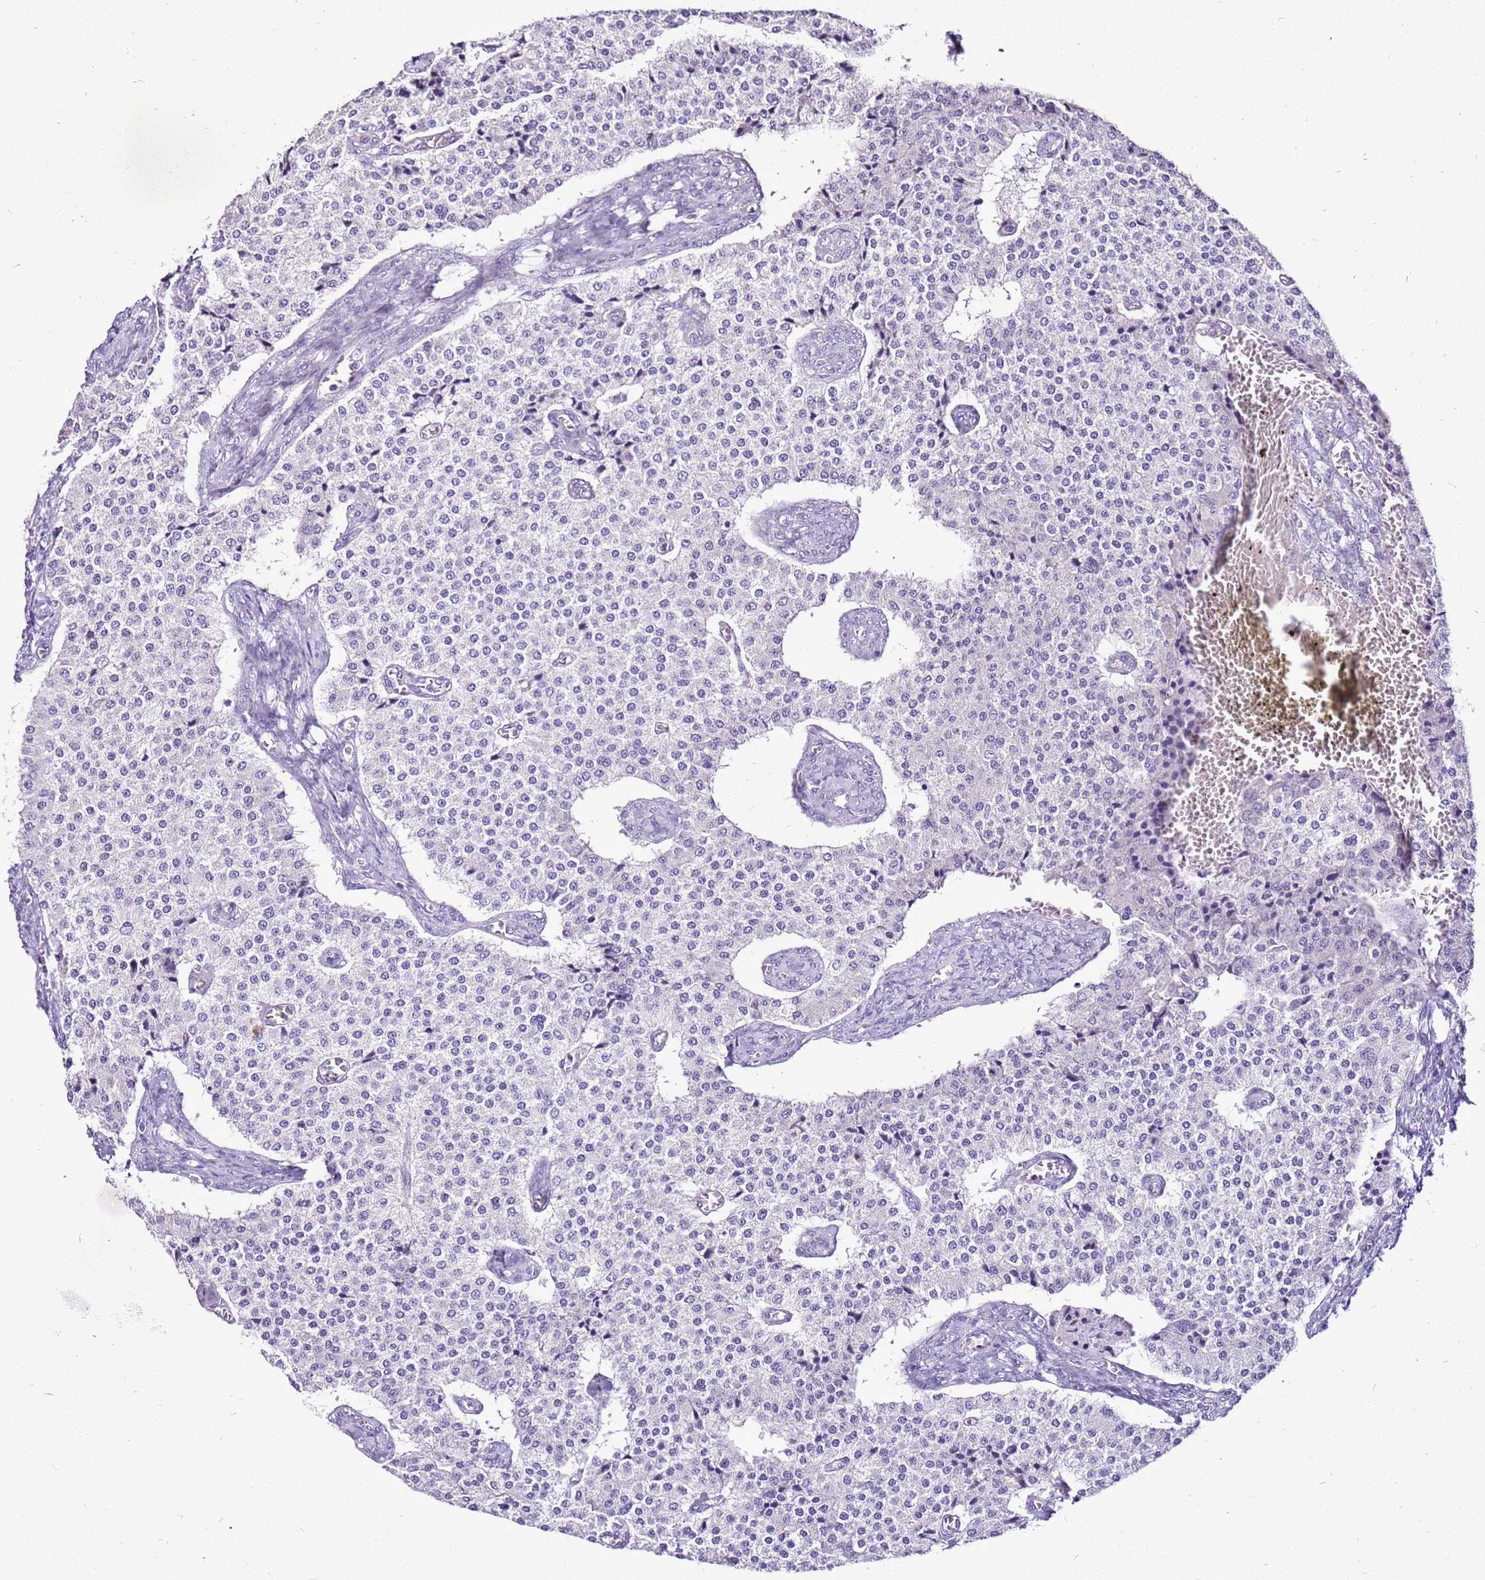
{"staining": {"intensity": "negative", "quantity": "none", "location": "none"}, "tissue": "carcinoid", "cell_type": "Tumor cells", "image_type": "cancer", "snomed": [{"axis": "morphology", "description": "Carcinoid, malignant, NOS"}, {"axis": "topography", "description": "Colon"}], "caption": "Immunohistochemistry (IHC) of carcinoid shows no positivity in tumor cells. The staining was performed using DAB (3,3'-diaminobenzidine) to visualize the protein expression in brown, while the nuclei were stained in blue with hematoxylin (Magnification: 20x).", "gene": "MRPL36", "patient": {"sex": "female", "age": 52}}